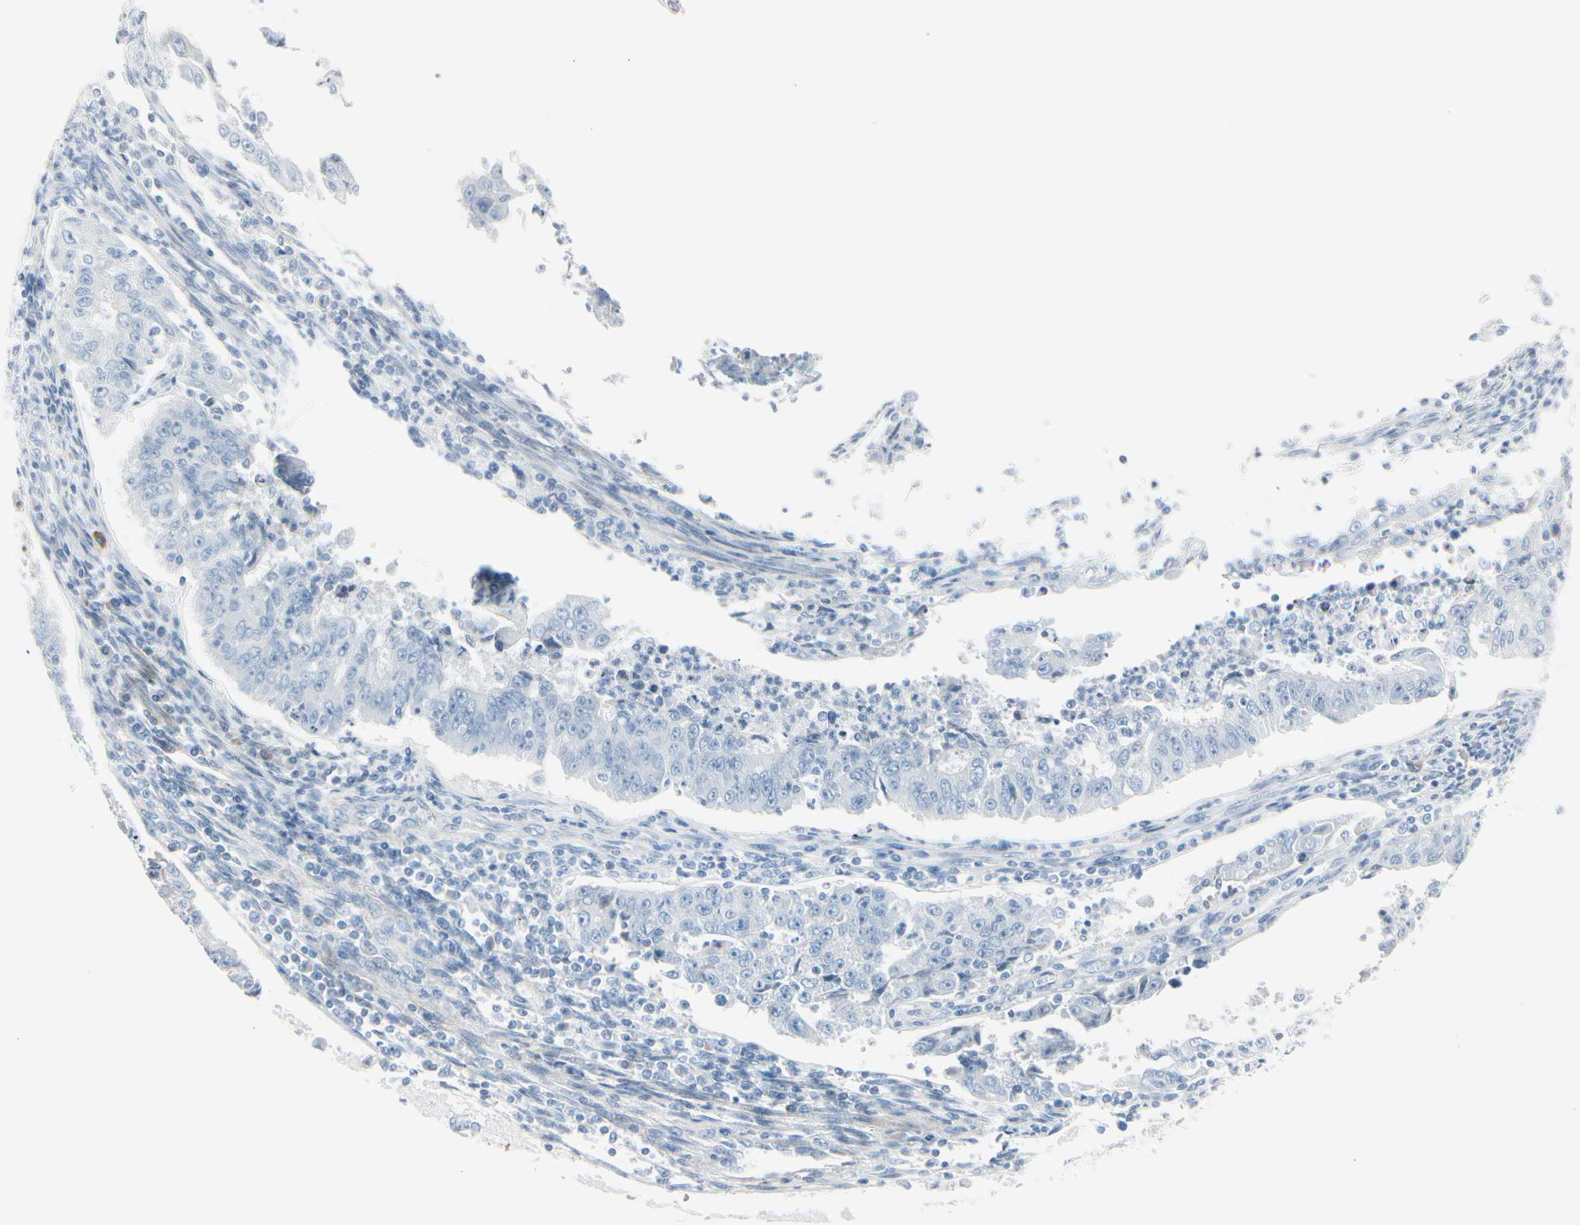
{"staining": {"intensity": "negative", "quantity": "none", "location": "none"}, "tissue": "endometrial cancer", "cell_type": "Tumor cells", "image_type": "cancer", "snomed": [{"axis": "morphology", "description": "Adenocarcinoma, NOS"}, {"axis": "topography", "description": "Endometrium"}], "caption": "Human adenocarcinoma (endometrial) stained for a protein using immunohistochemistry (IHC) displays no positivity in tumor cells.", "gene": "CDHR5", "patient": {"sex": "female", "age": 42}}